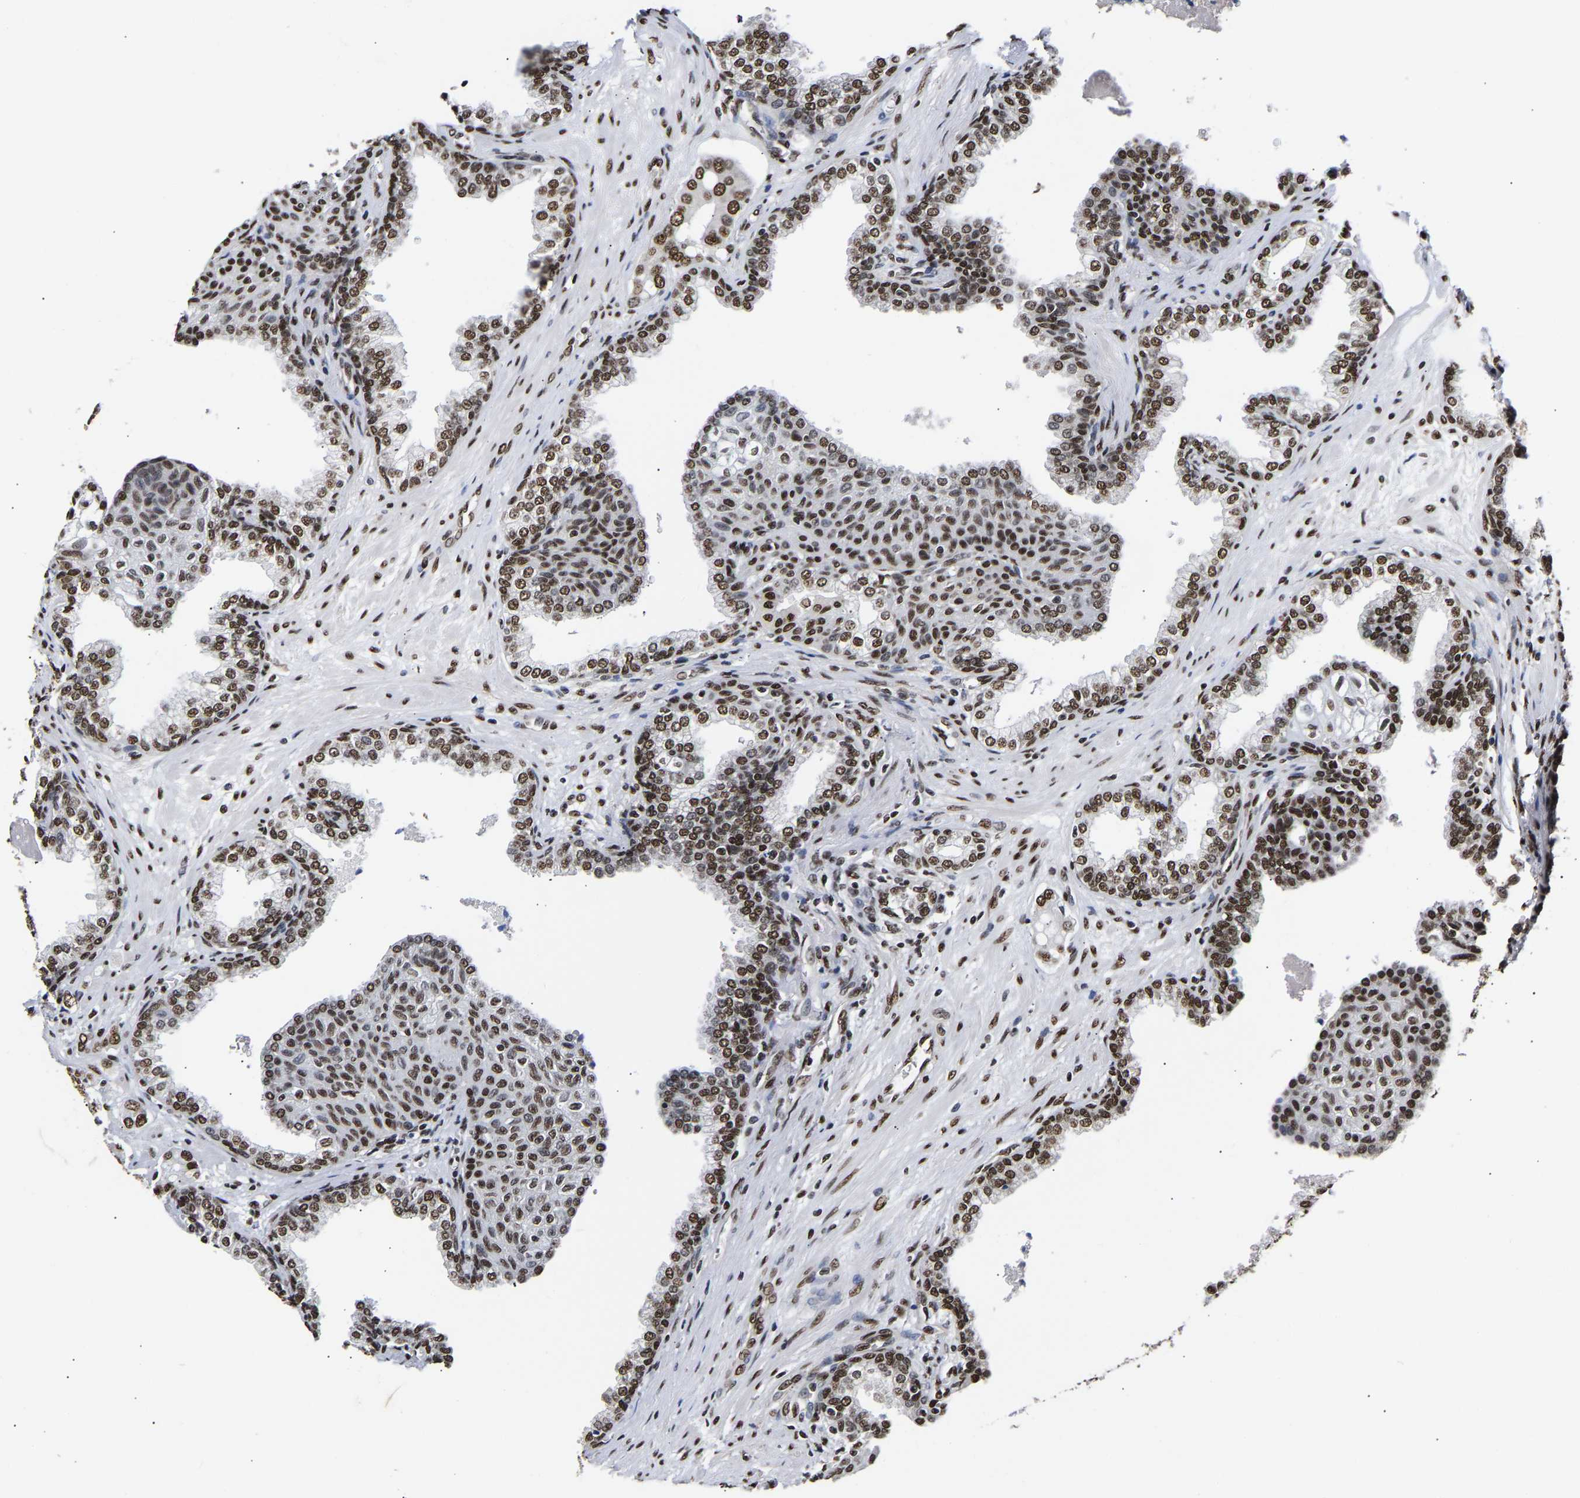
{"staining": {"intensity": "strong", "quantity": ">75%", "location": "nuclear"}, "tissue": "prostate cancer", "cell_type": "Tumor cells", "image_type": "cancer", "snomed": [{"axis": "morphology", "description": "Adenocarcinoma, High grade"}, {"axis": "topography", "description": "Prostate"}], "caption": "High-power microscopy captured an IHC micrograph of prostate cancer (high-grade adenocarcinoma), revealing strong nuclear positivity in approximately >75% of tumor cells. Nuclei are stained in blue.", "gene": "PSIP1", "patient": {"sex": "male", "age": 52}}